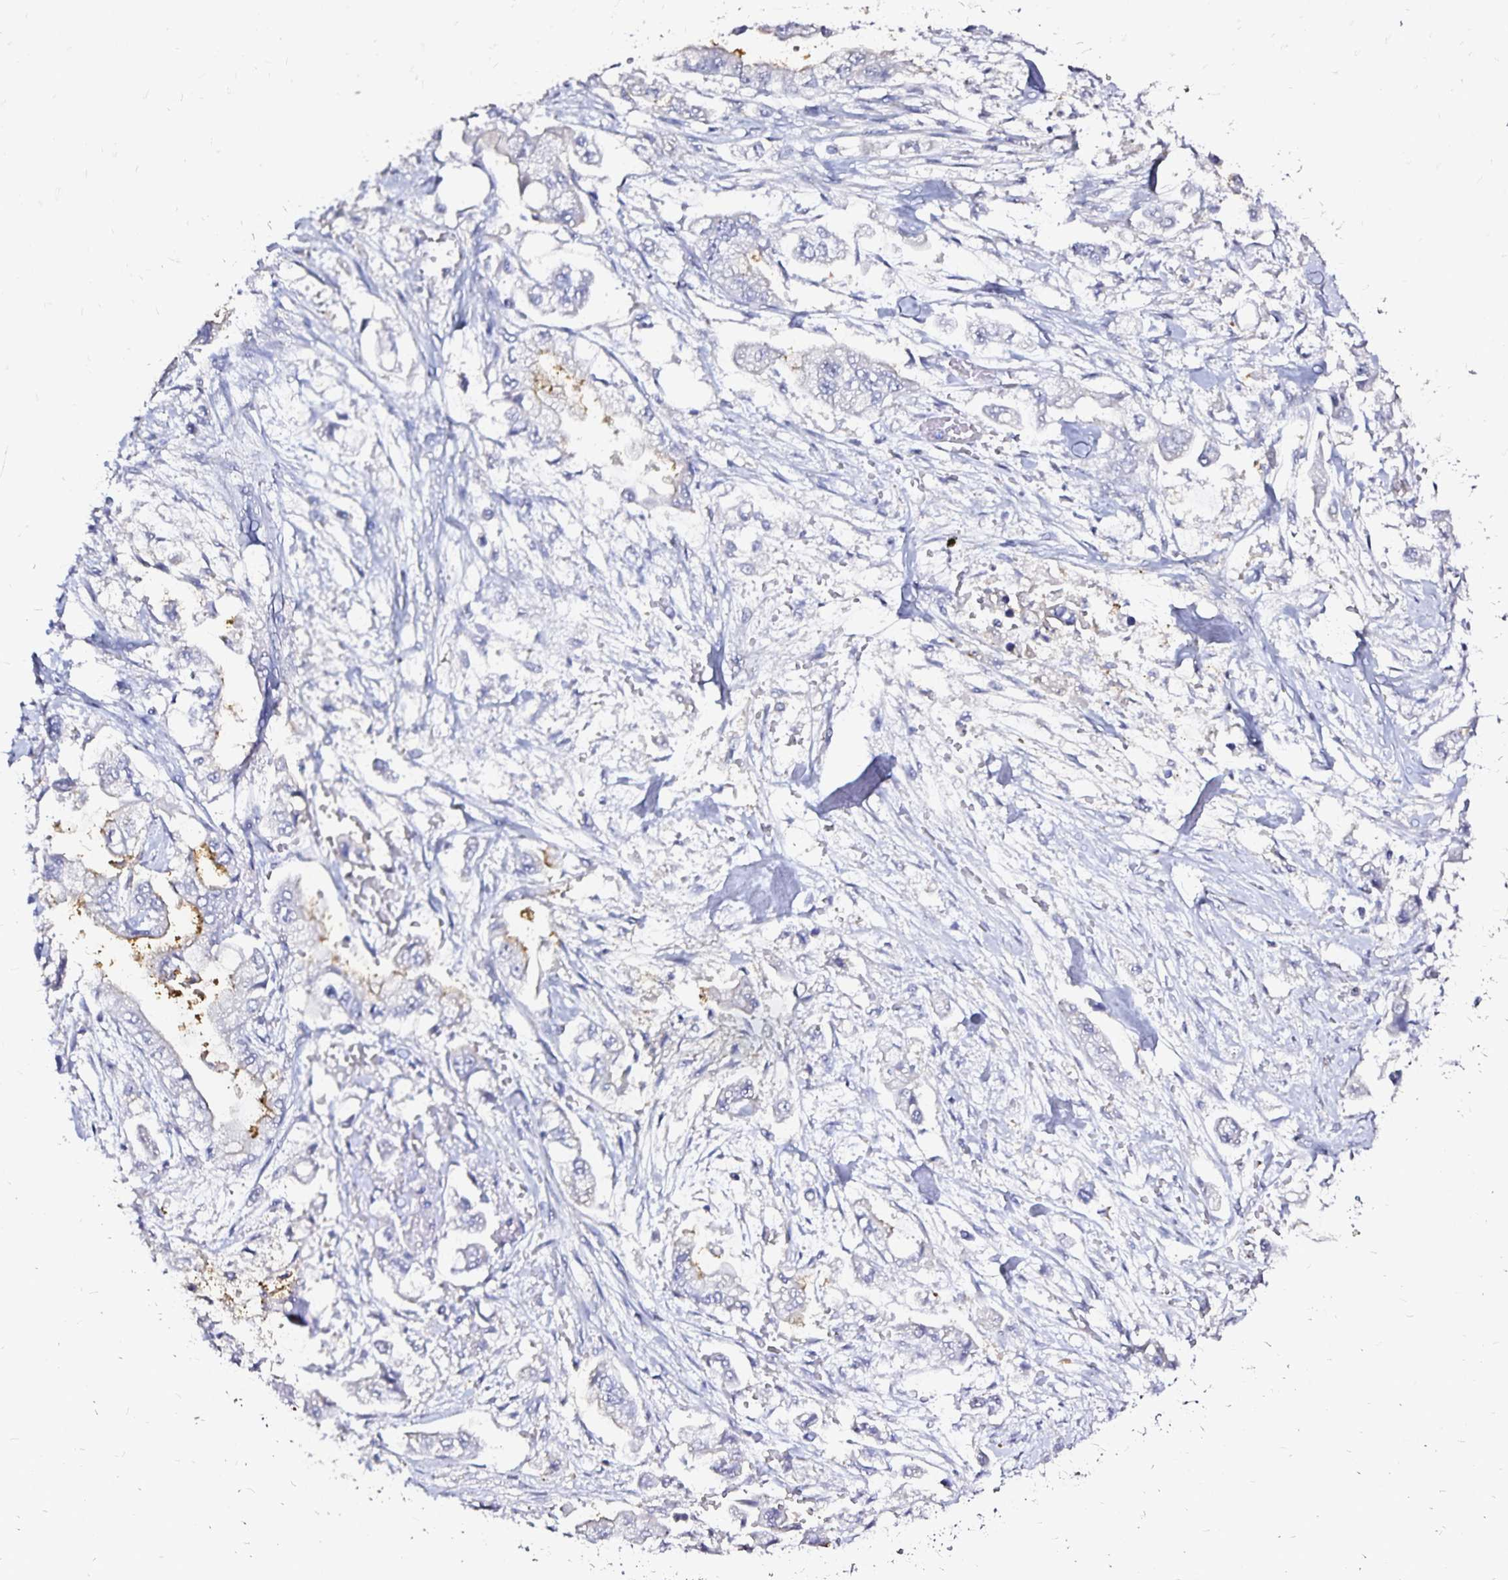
{"staining": {"intensity": "negative", "quantity": "none", "location": "none"}, "tissue": "stomach cancer", "cell_type": "Tumor cells", "image_type": "cancer", "snomed": [{"axis": "morphology", "description": "Adenocarcinoma, NOS"}, {"axis": "topography", "description": "Stomach"}], "caption": "This photomicrograph is of stomach cancer (adenocarcinoma) stained with immunohistochemistry to label a protein in brown with the nuclei are counter-stained blue. There is no staining in tumor cells.", "gene": "SLC5A1", "patient": {"sex": "male", "age": 62}}